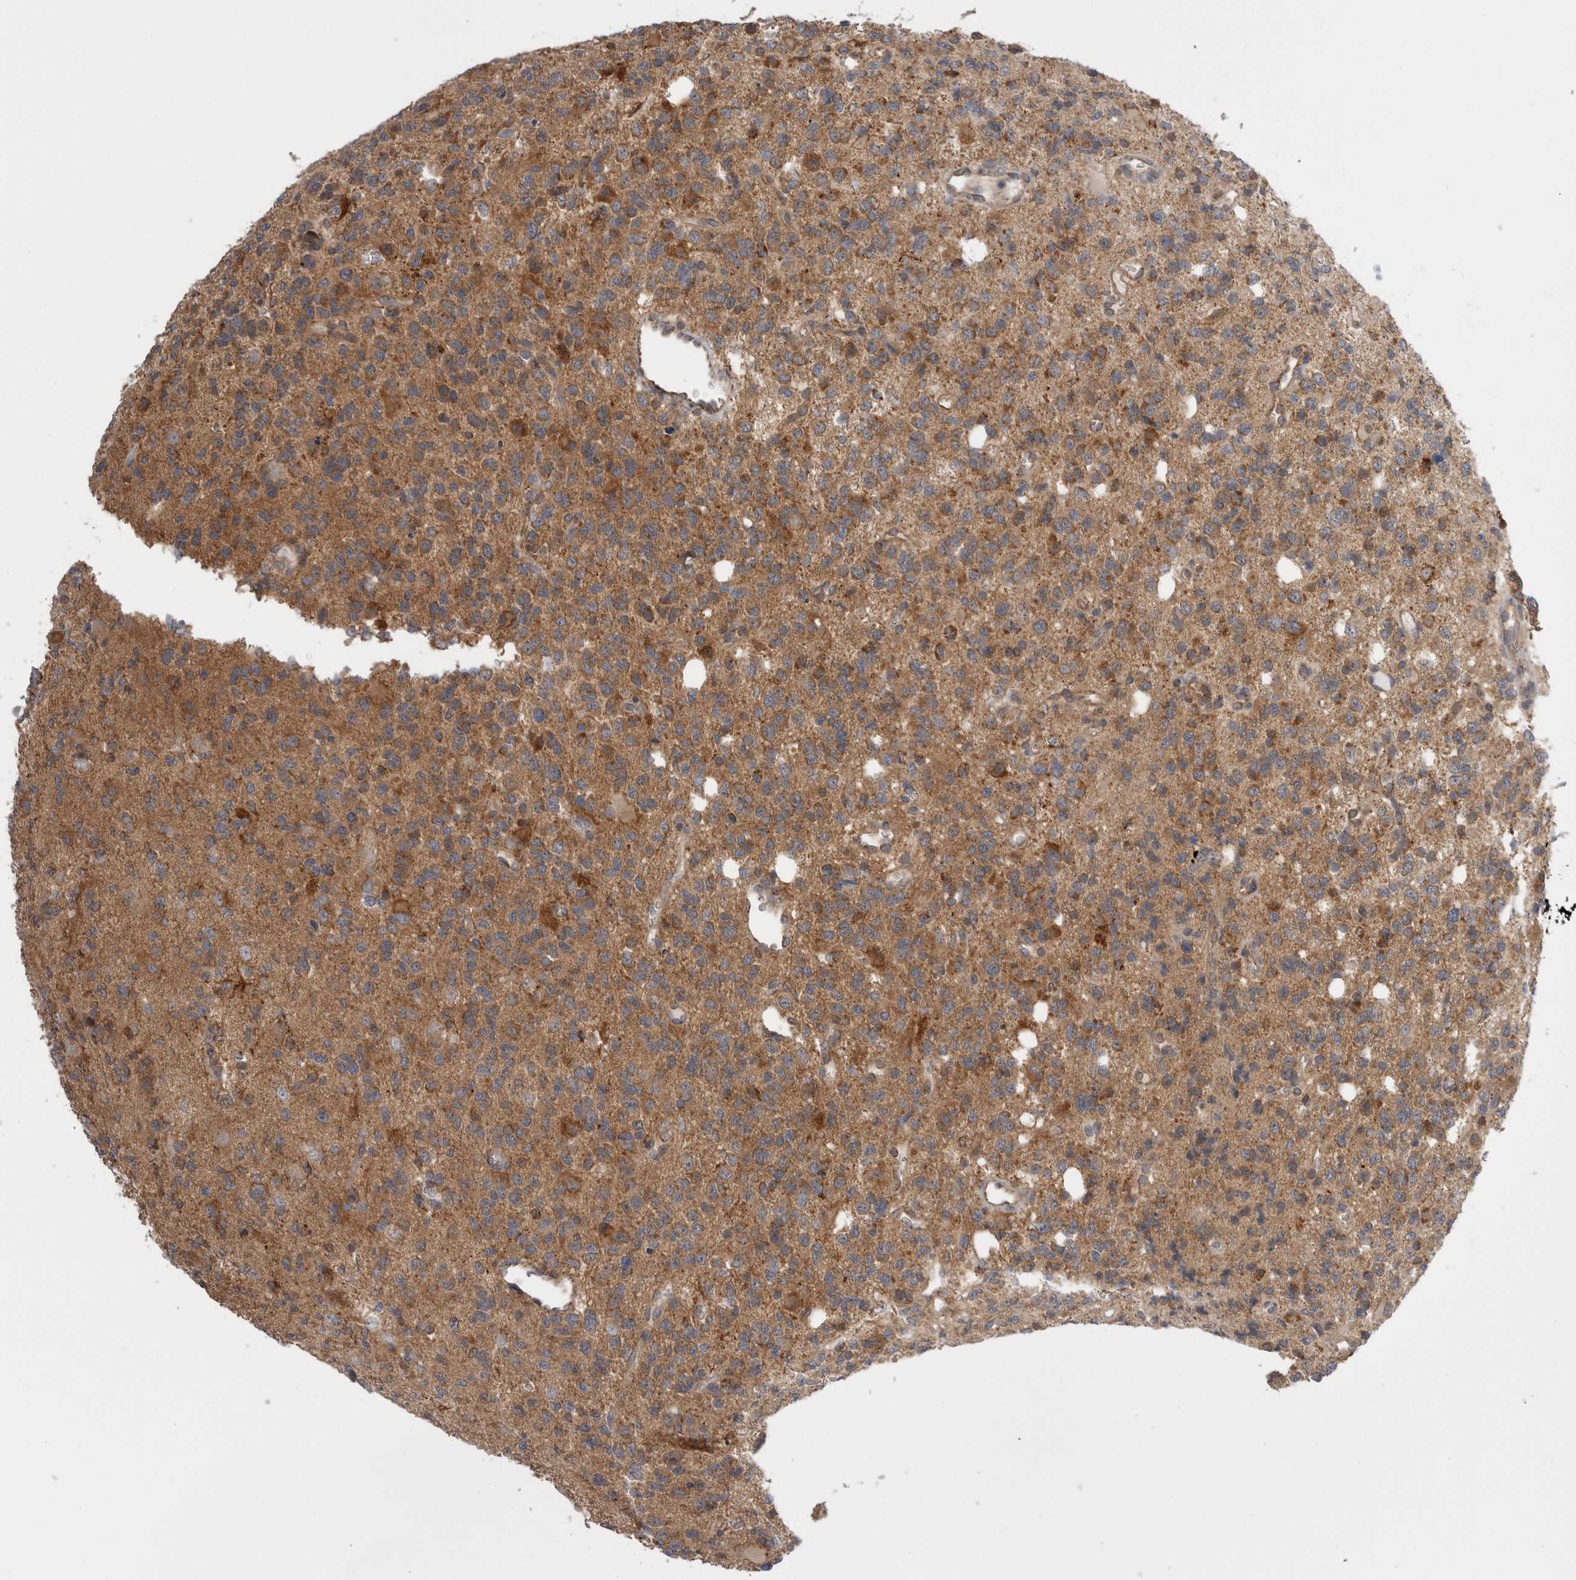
{"staining": {"intensity": "moderate", "quantity": ">75%", "location": "cytoplasmic/membranous"}, "tissue": "glioma", "cell_type": "Tumor cells", "image_type": "cancer", "snomed": [{"axis": "morphology", "description": "Glioma, malignant, High grade"}, {"axis": "topography", "description": "Brain"}], "caption": "High-grade glioma (malignant) stained with DAB (3,3'-diaminobenzidine) IHC exhibits medium levels of moderate cytoplasmic/membranous positivity in approximately >75% of tumor cells.", "gene": "KYAT3", "patient": {"sex": "female", "age": 62}}